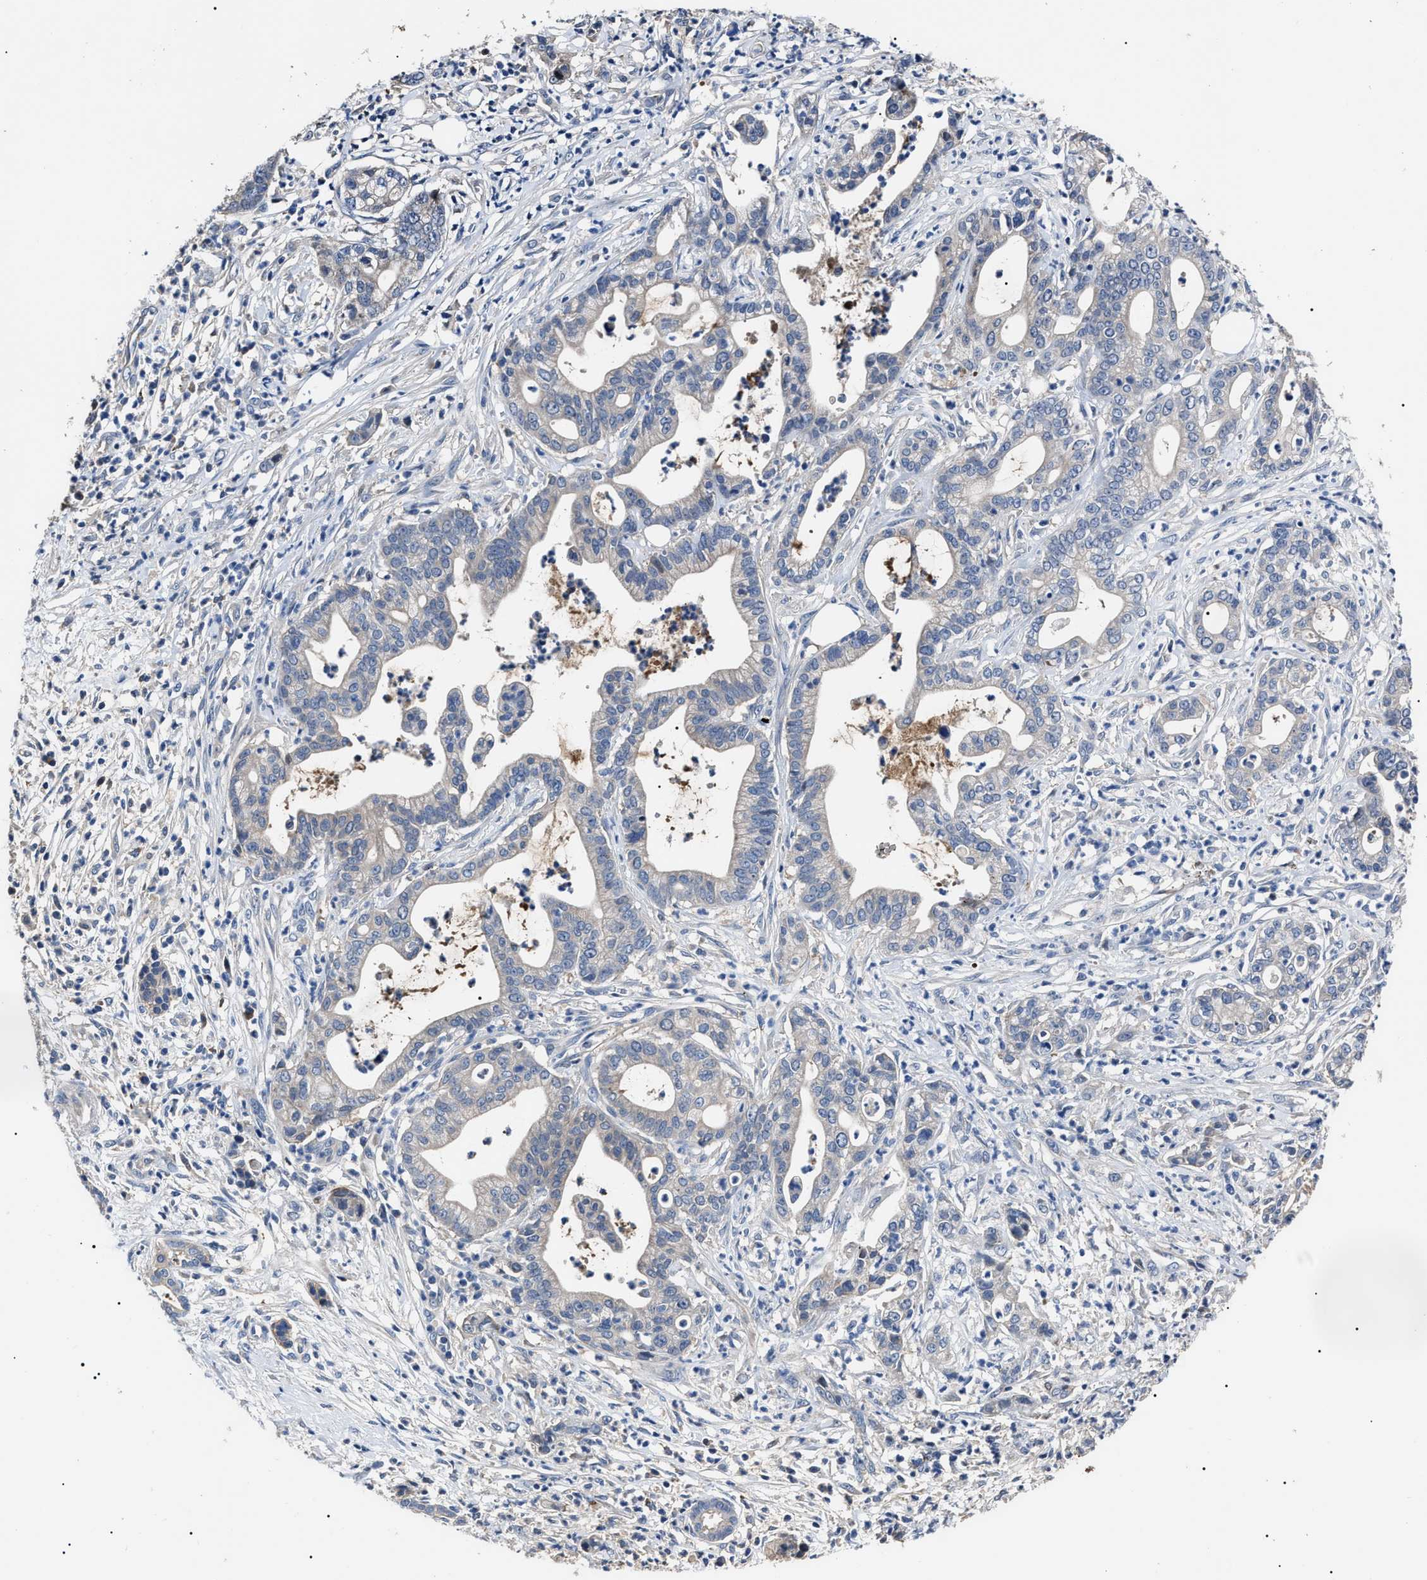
{"staining": {"intensity": "weak", "quantity": "<25%", "location": "cytoplasmic/membranous"}, "tissue": "pancreatic cancer", "cell_type": "Tumor cells", "image_type": "cancer", "snomed": [{"axis": "morphology", "description": "Adenocarcinoma, NOS"}, {"axis": "topography", "description": "Pancreas"}], "caption": "This is an IHC micrograph of human pancreatic adenocarcinoma. There is no staining in tumor cells.", "gene": "IFT81", "patient": {"sex": "male", "age": 69}}